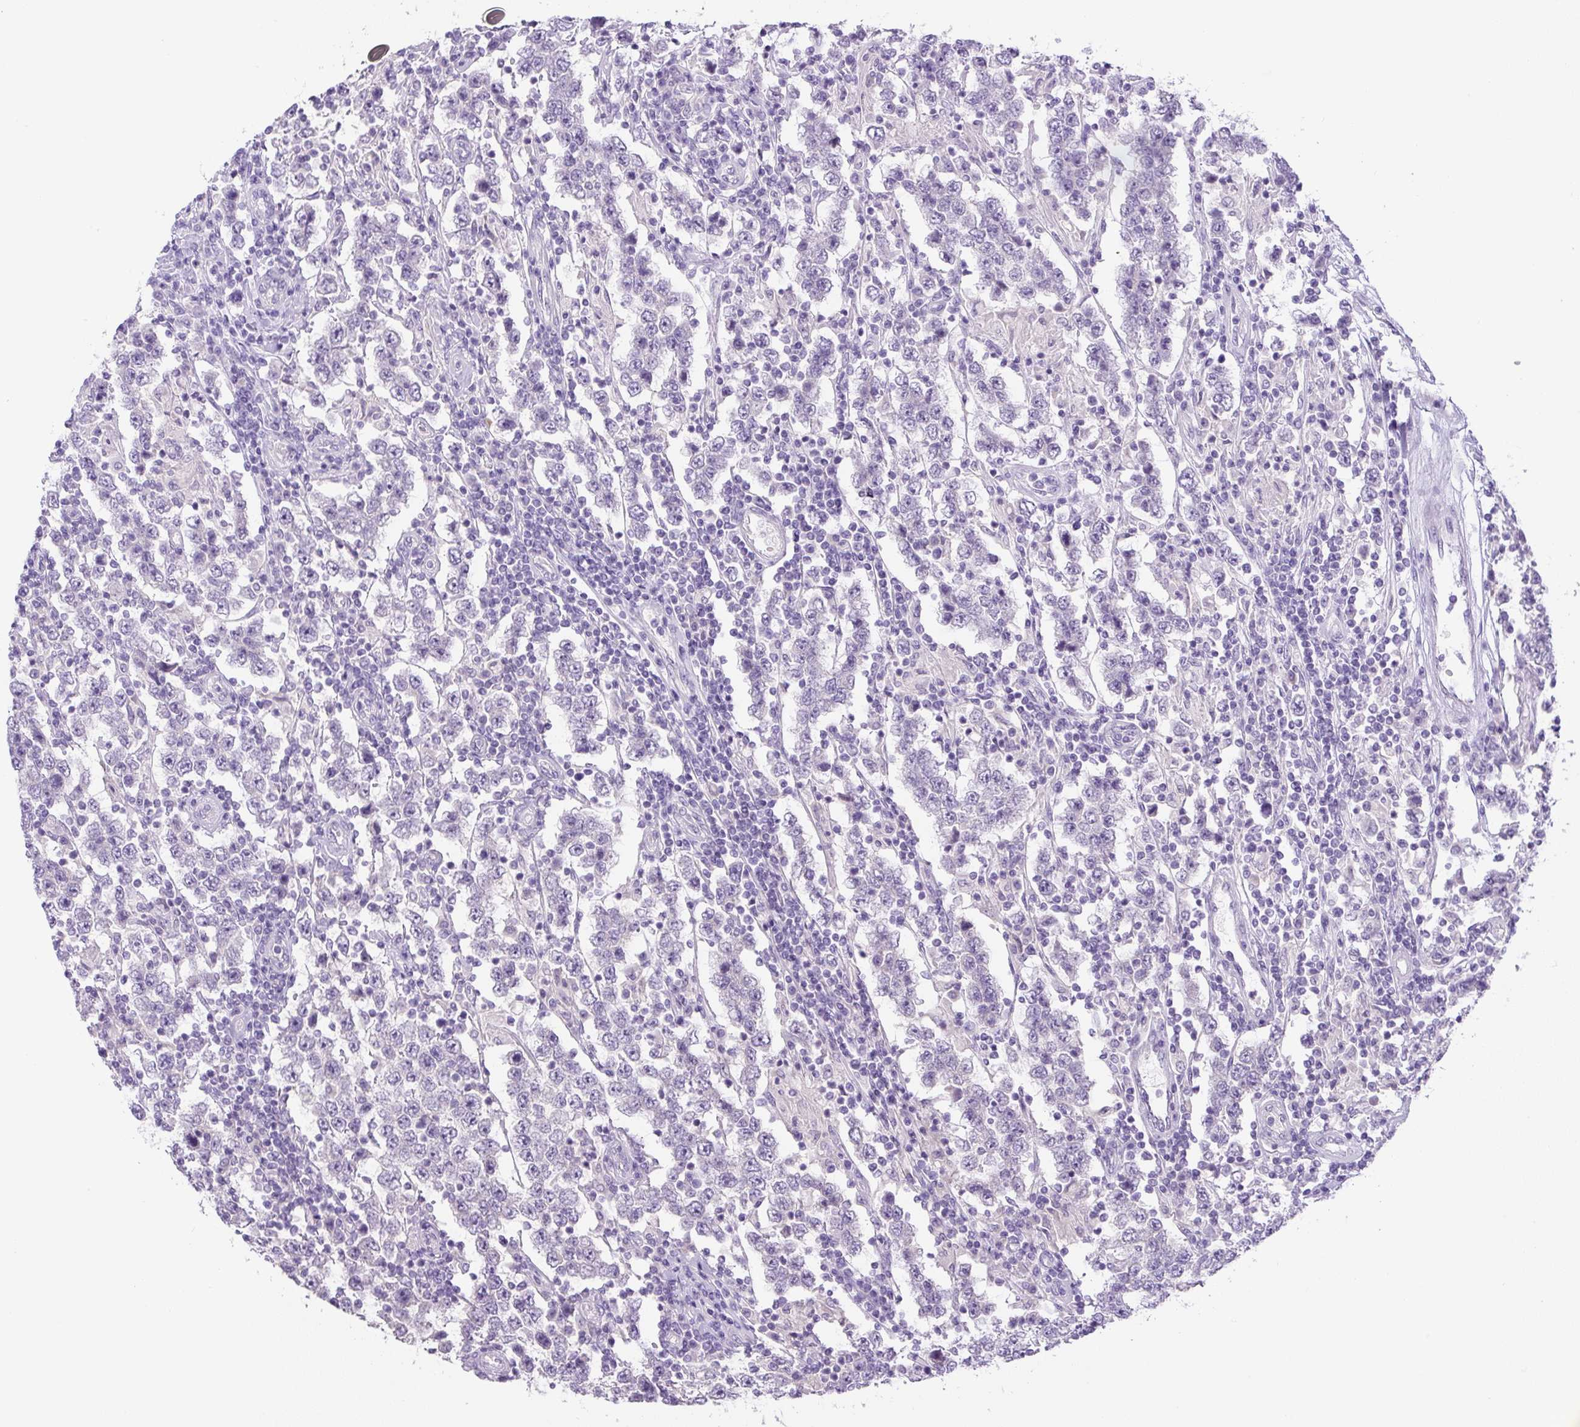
{"staining": {"intensity": "negative", "quantity": "none", "location": "none"}, "tissue": "testis cancer", "cell_type": "Tumor cells", "image_type": "cancer", "snomed": [{"axis": "morphology", "description": "Normal tissue, NOS"}, {"axis": "morphology", "description": "Urothelial carcinoma, High grade"}, {"axis": "morphology", "description": "Seminoma, NOS"}, {"axis": "morphology", "description": "Carcinoma, Embryonal, NOS"}, {"axis": "topography", "description": "Urinary bladder"}, {"axis": "topography", "description": "Testis"}], "caption": "There is no significant positivity in tumor cells of testis cancer (embryonal carcinoma).", "gene": "UBL3", "patient": {"sex": "male", "age": 41}}